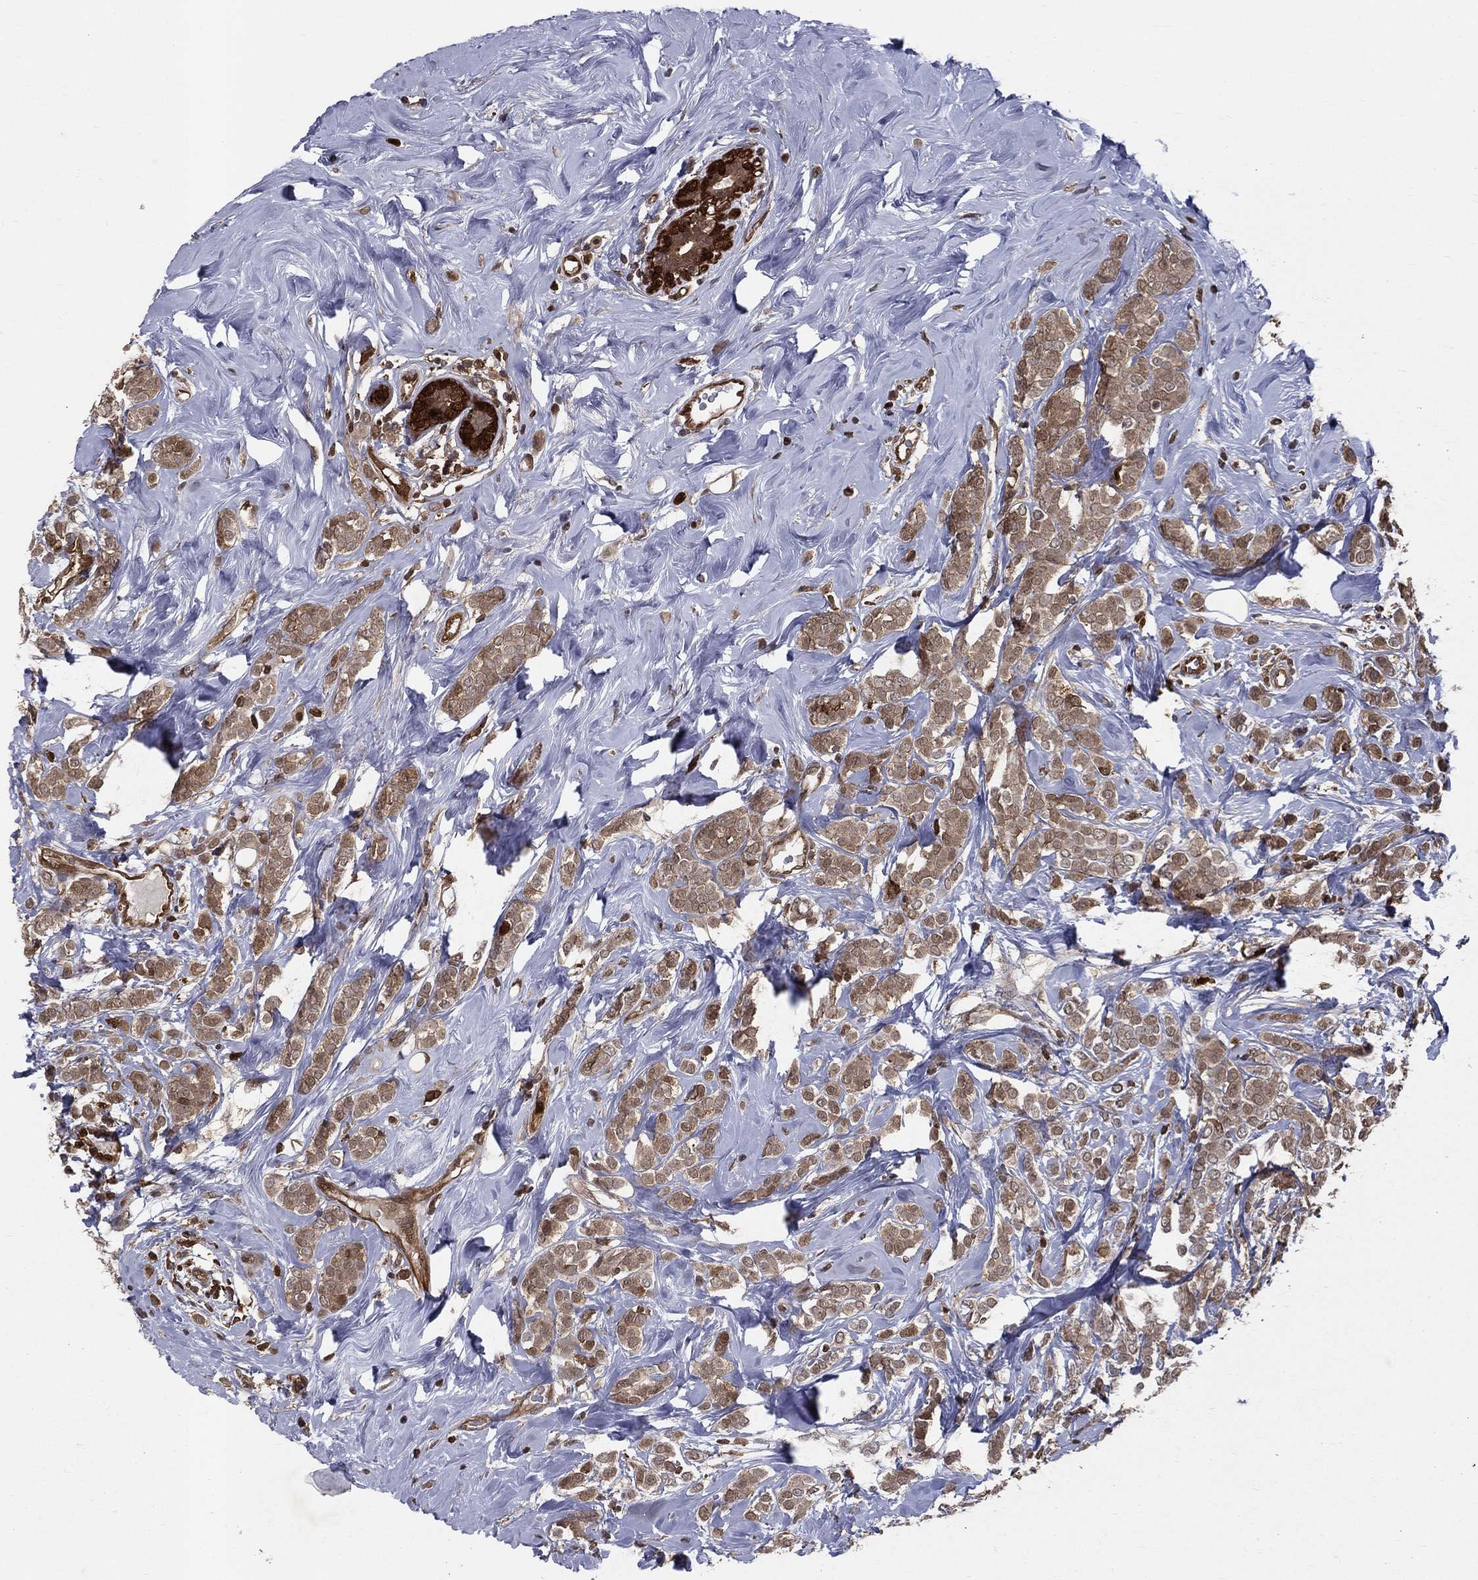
{"staining": {"intensity": "weak", "quantity": ">75%", "location": "cytoplasmic/membranous"}, "tissue": "breast cancer", "cell_type": "Tumor cells", "image_type": "cancer", "snomed": [{"axis": "morphology", "description": "Lobular carcinoma"}, {"axis": "topography", "description": "Breast"}], "caption": "High-magnification brightfield microscopy of breast cancer stained with DAB (brown) and counterstained with hematoxylin (blue). tumor cells exhibit weak cytoplasmic/membranous staining is appreciated in approximately>75% of cells. Immunohistochemistry stains the protein of interest in brown and the nuclei are stained blue.", "gene": "ENO1", "patient": {"sex": "female", "age": 49}}